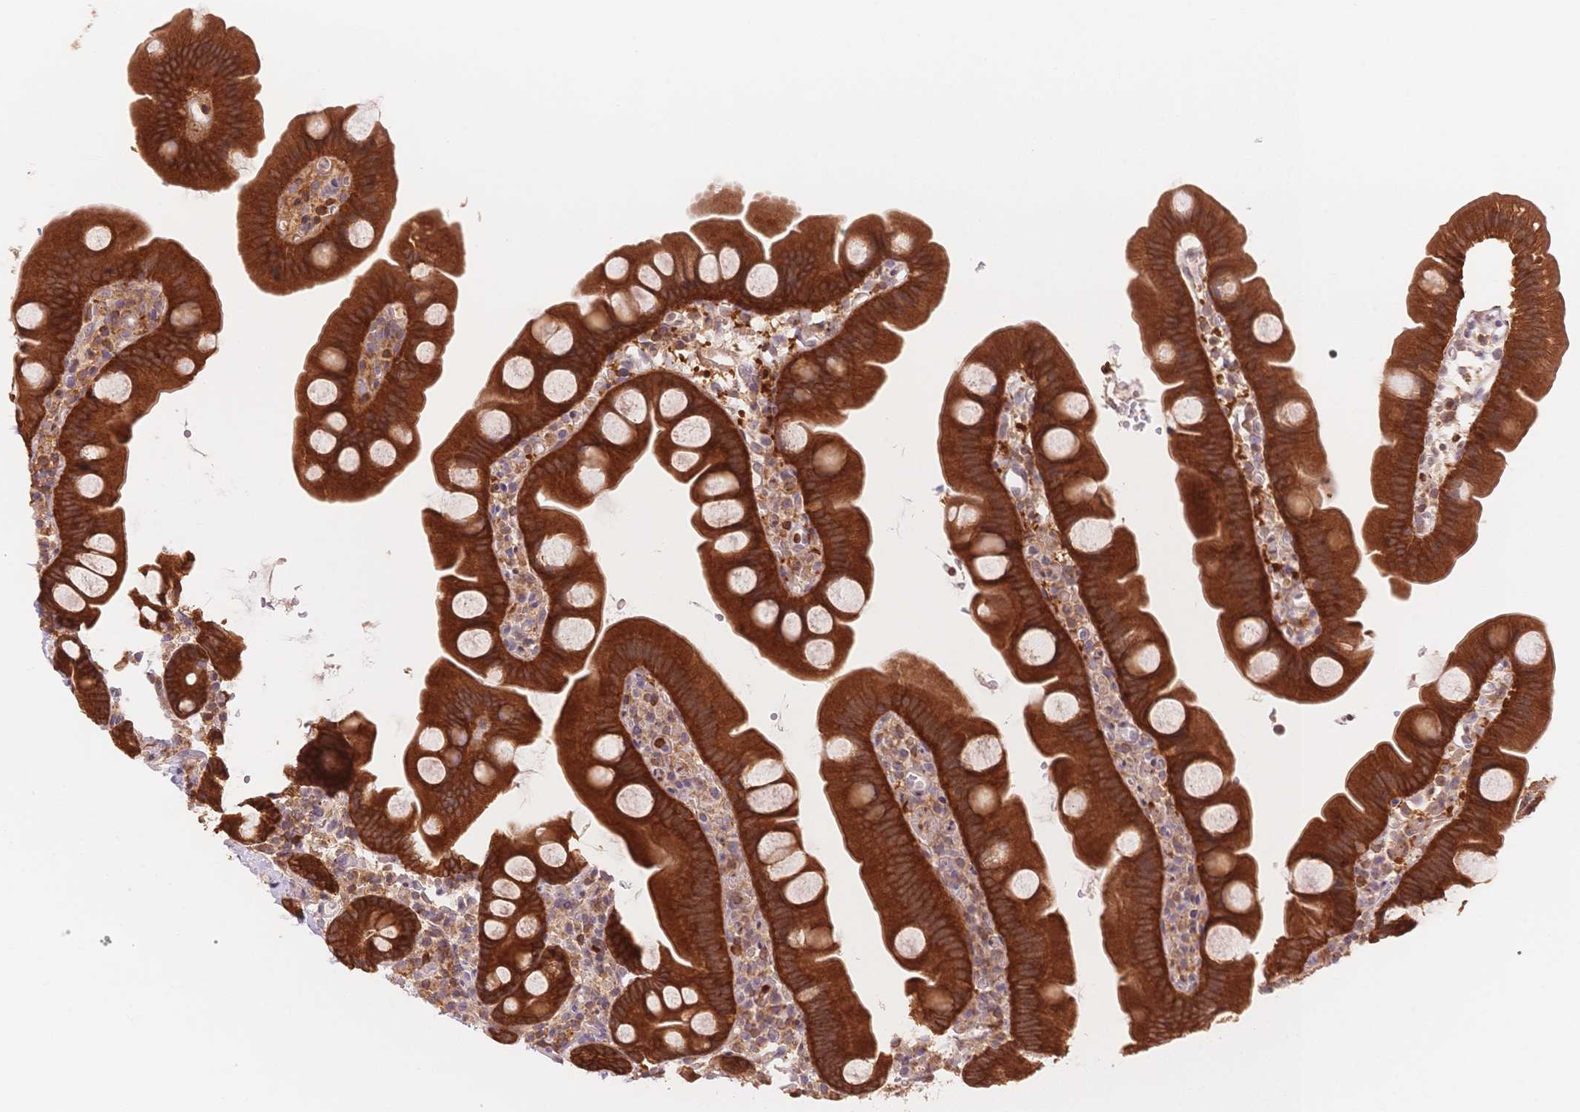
{"staining": {"intensity": "strong", "quantity": ">75%", "location": "cytoplasmic/membranous"}, "tissue": "small intestine", "cell_type": "Glandular cells", "image_type": "normal", "snomed": [{"axis": "morphology", "description": "Normal tissue, NOS"}, {"axis": "topography", "description": "Small intestine"}], "caption": "The micrograph shows immunohistochemical staining of normal small intestine. There is strong cytoplasmic/membranous positivity is present in about >75% of glandular cells.", "gene": "STK39", "patient": {"sex": "female", "age": 68}}